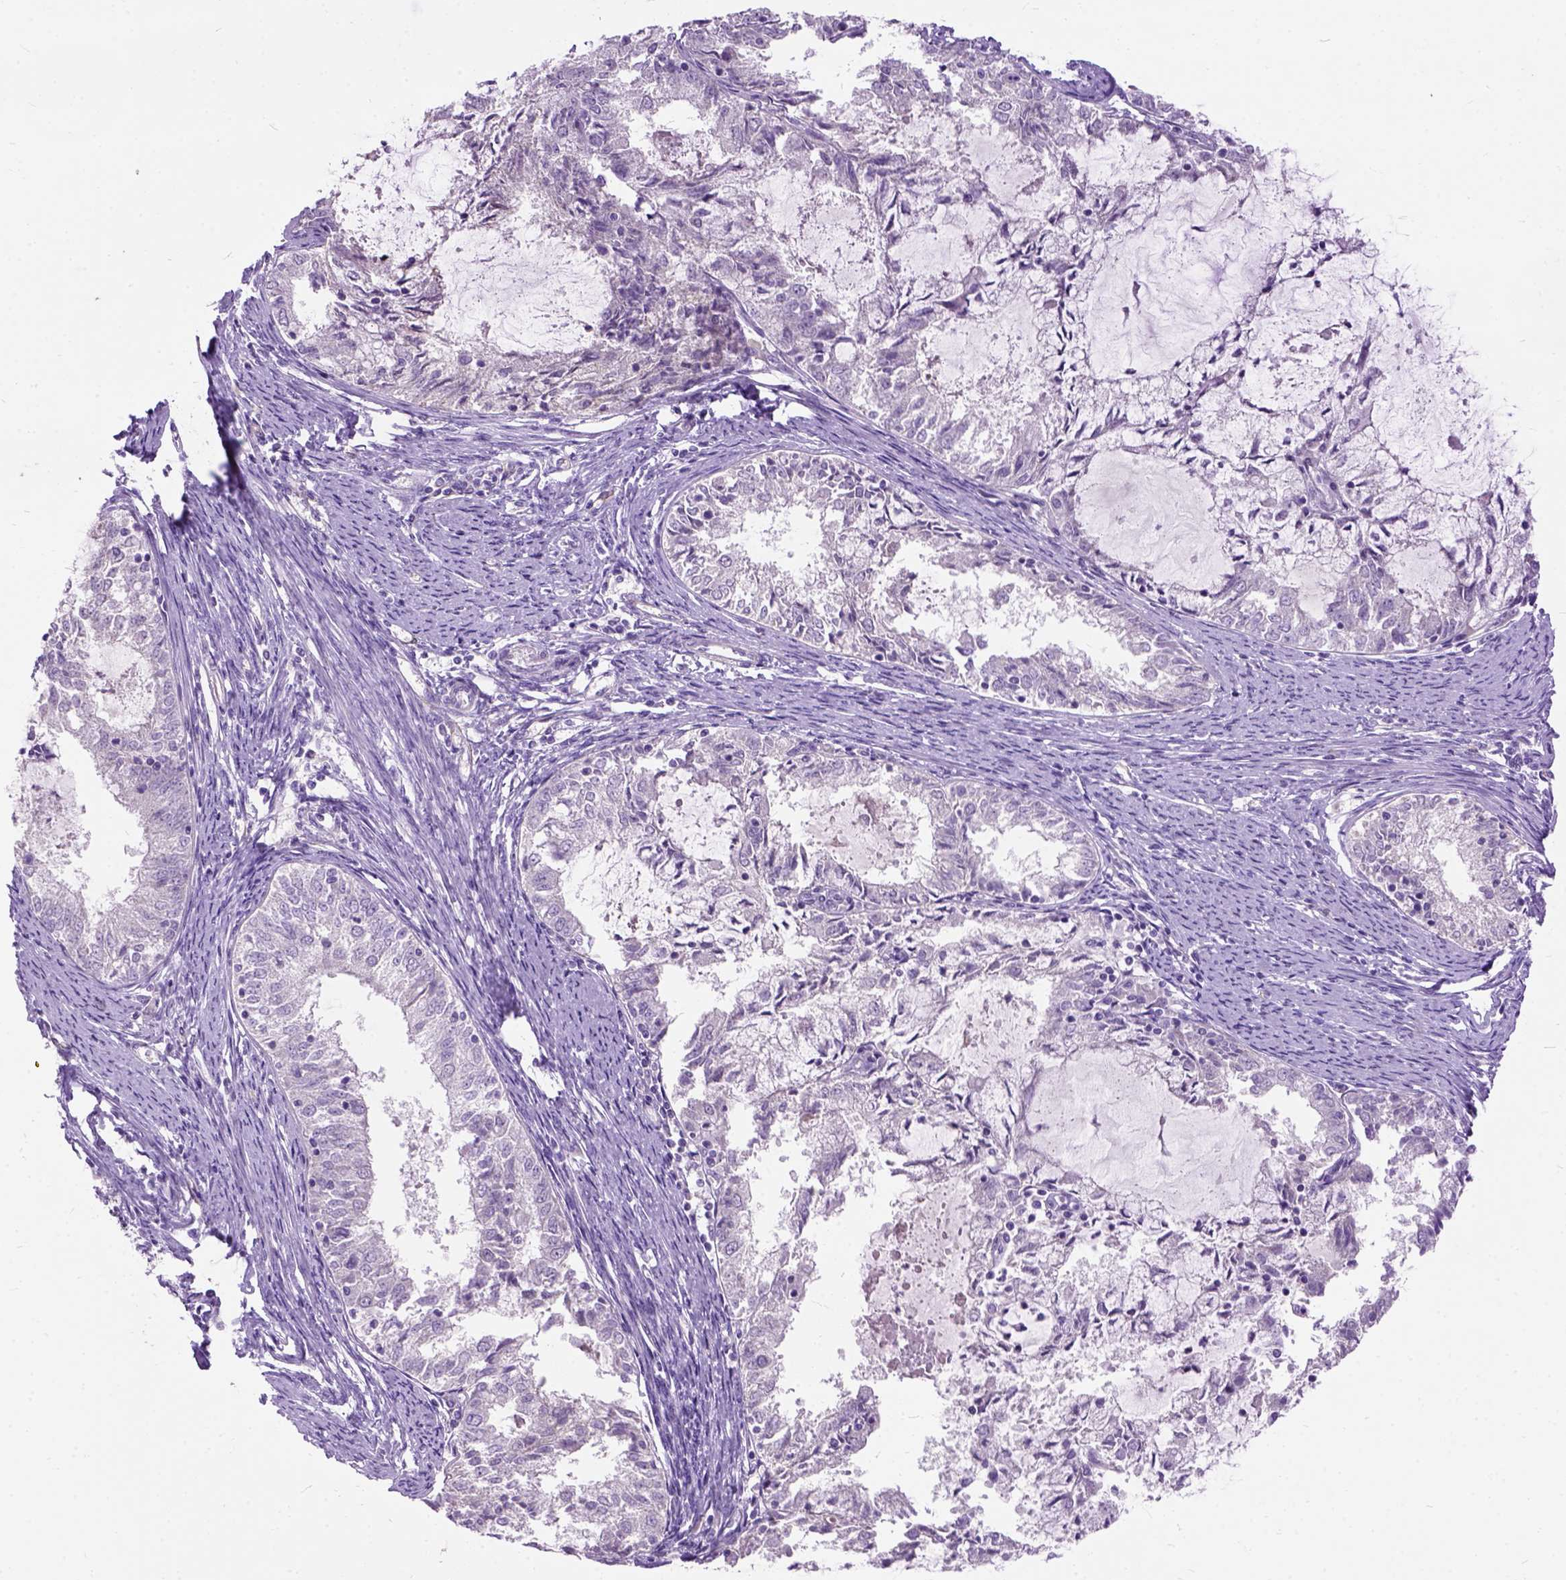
{"staining": {"intensity": "negative", "quantity": "none", "location": "none"}, "tissue": "endometrial cancer", "cell_type": "Tumor cells", "image_type": "cancer", "snomed": [{"axis": "morphology", "description": "Adenocarcinoma, NOS"}, {"axis": "topography", "description": "Endometrium"}], "caption": "The photomicrograph demonstrates no significant expression in tumor cells of endometrial adenocarcinoma.", "gene": "MAPT", "patient": {"sex": "female", "age": 57}}